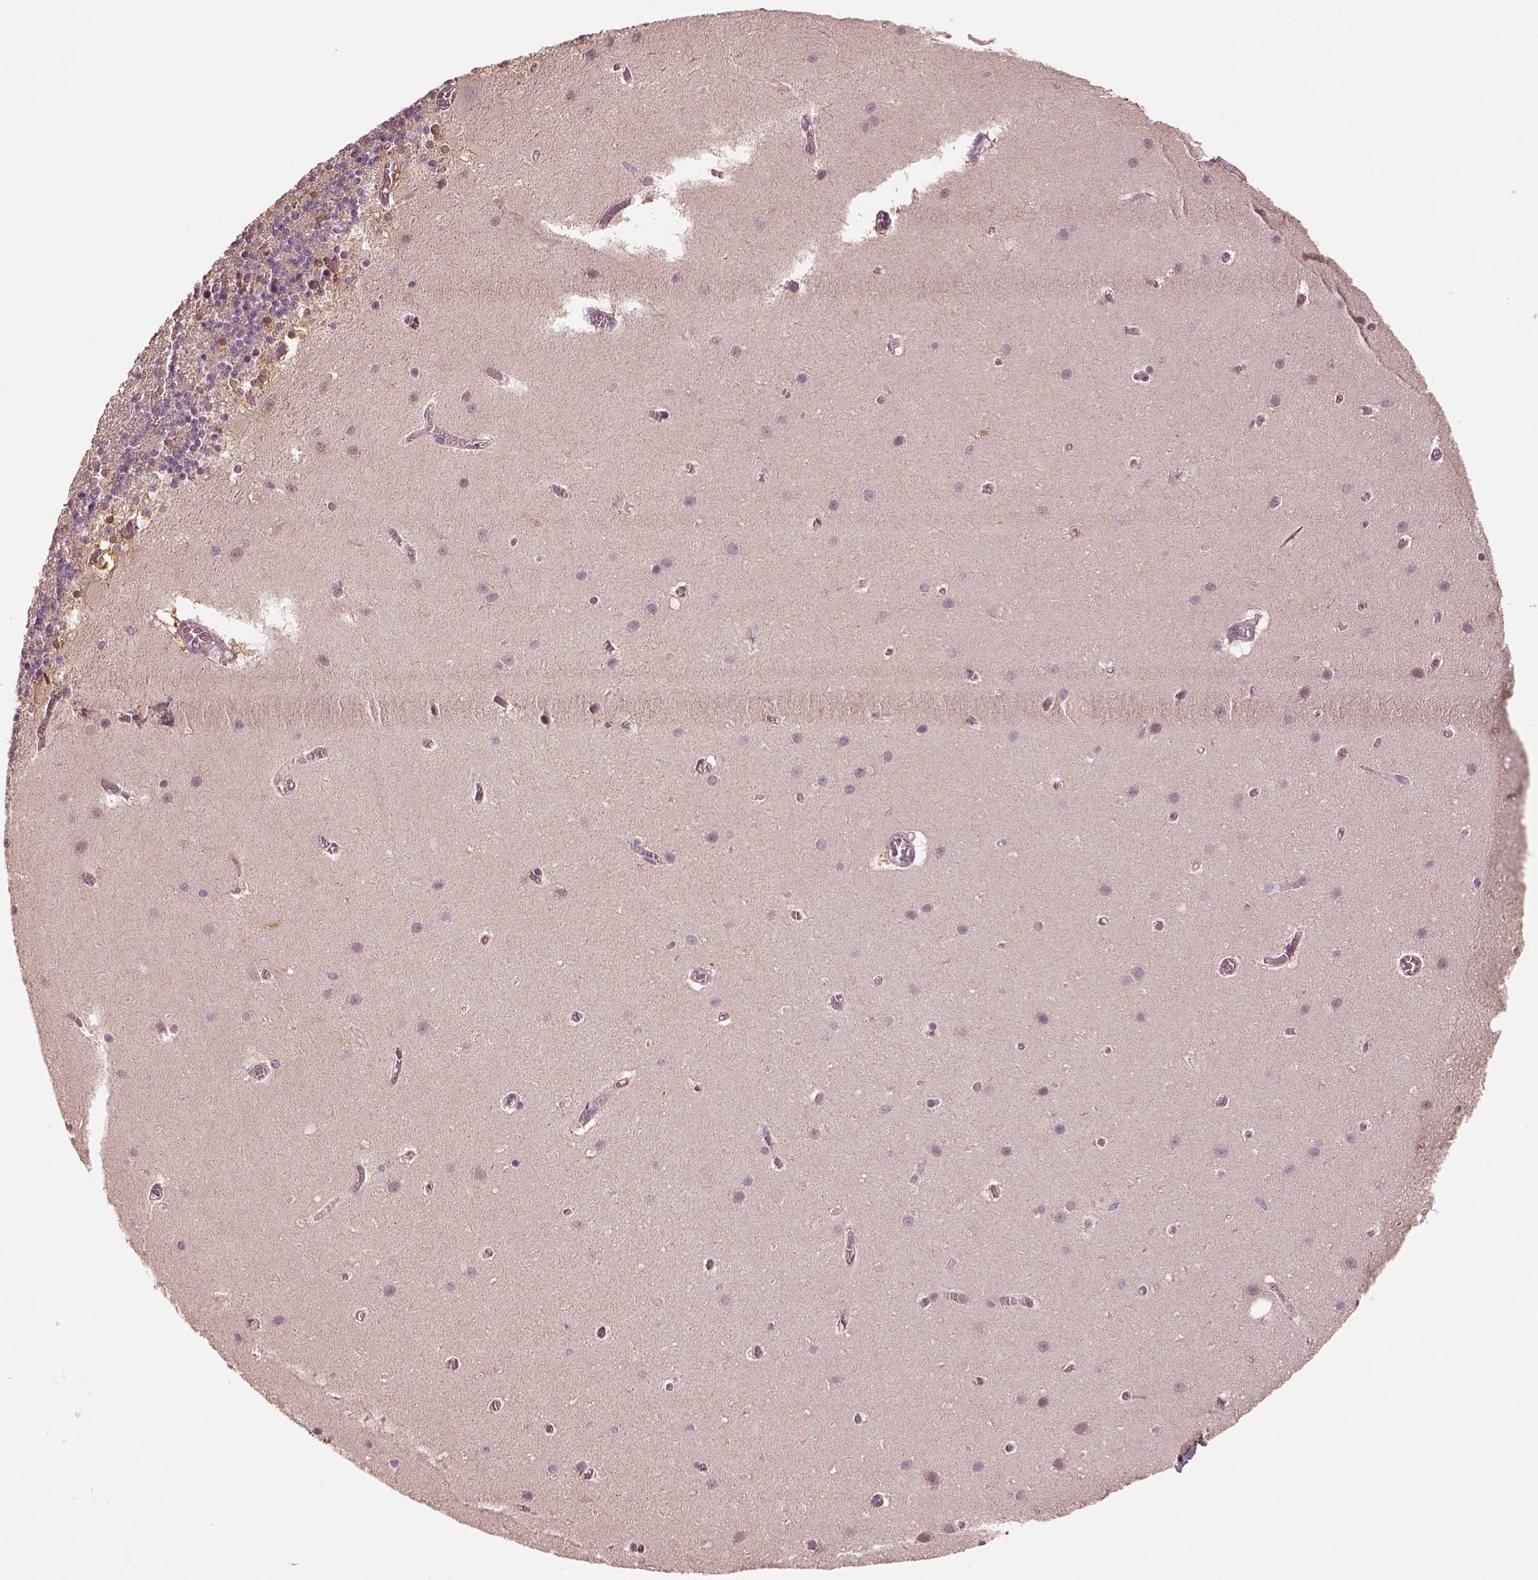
{"staining": {"intensity": "moderate", "quantity": "<25%", "location": "cytoplasmic/membranous"}, "tissue": "cerebellum", "cell_type": "Cells in granular layer", "image_type": "normal", "snomed": [{"axis": "morphology", "description": "Normal tissue, NOS"}, {"axis": "topography", "description": "Cerebellum"}], "caption": "An IHC photomicrograph of normal tissue is shown. Protein staining in brown labels moderate cytoplasmic/membranous positivity in cerebellum within cells in granular layer. (DAB (3,3'-diaminobenzidine) = brown stain, brightfield microscopy at high magnification).", "gene": "EGR4", "patient": {"sex": "male", "age": 70}}